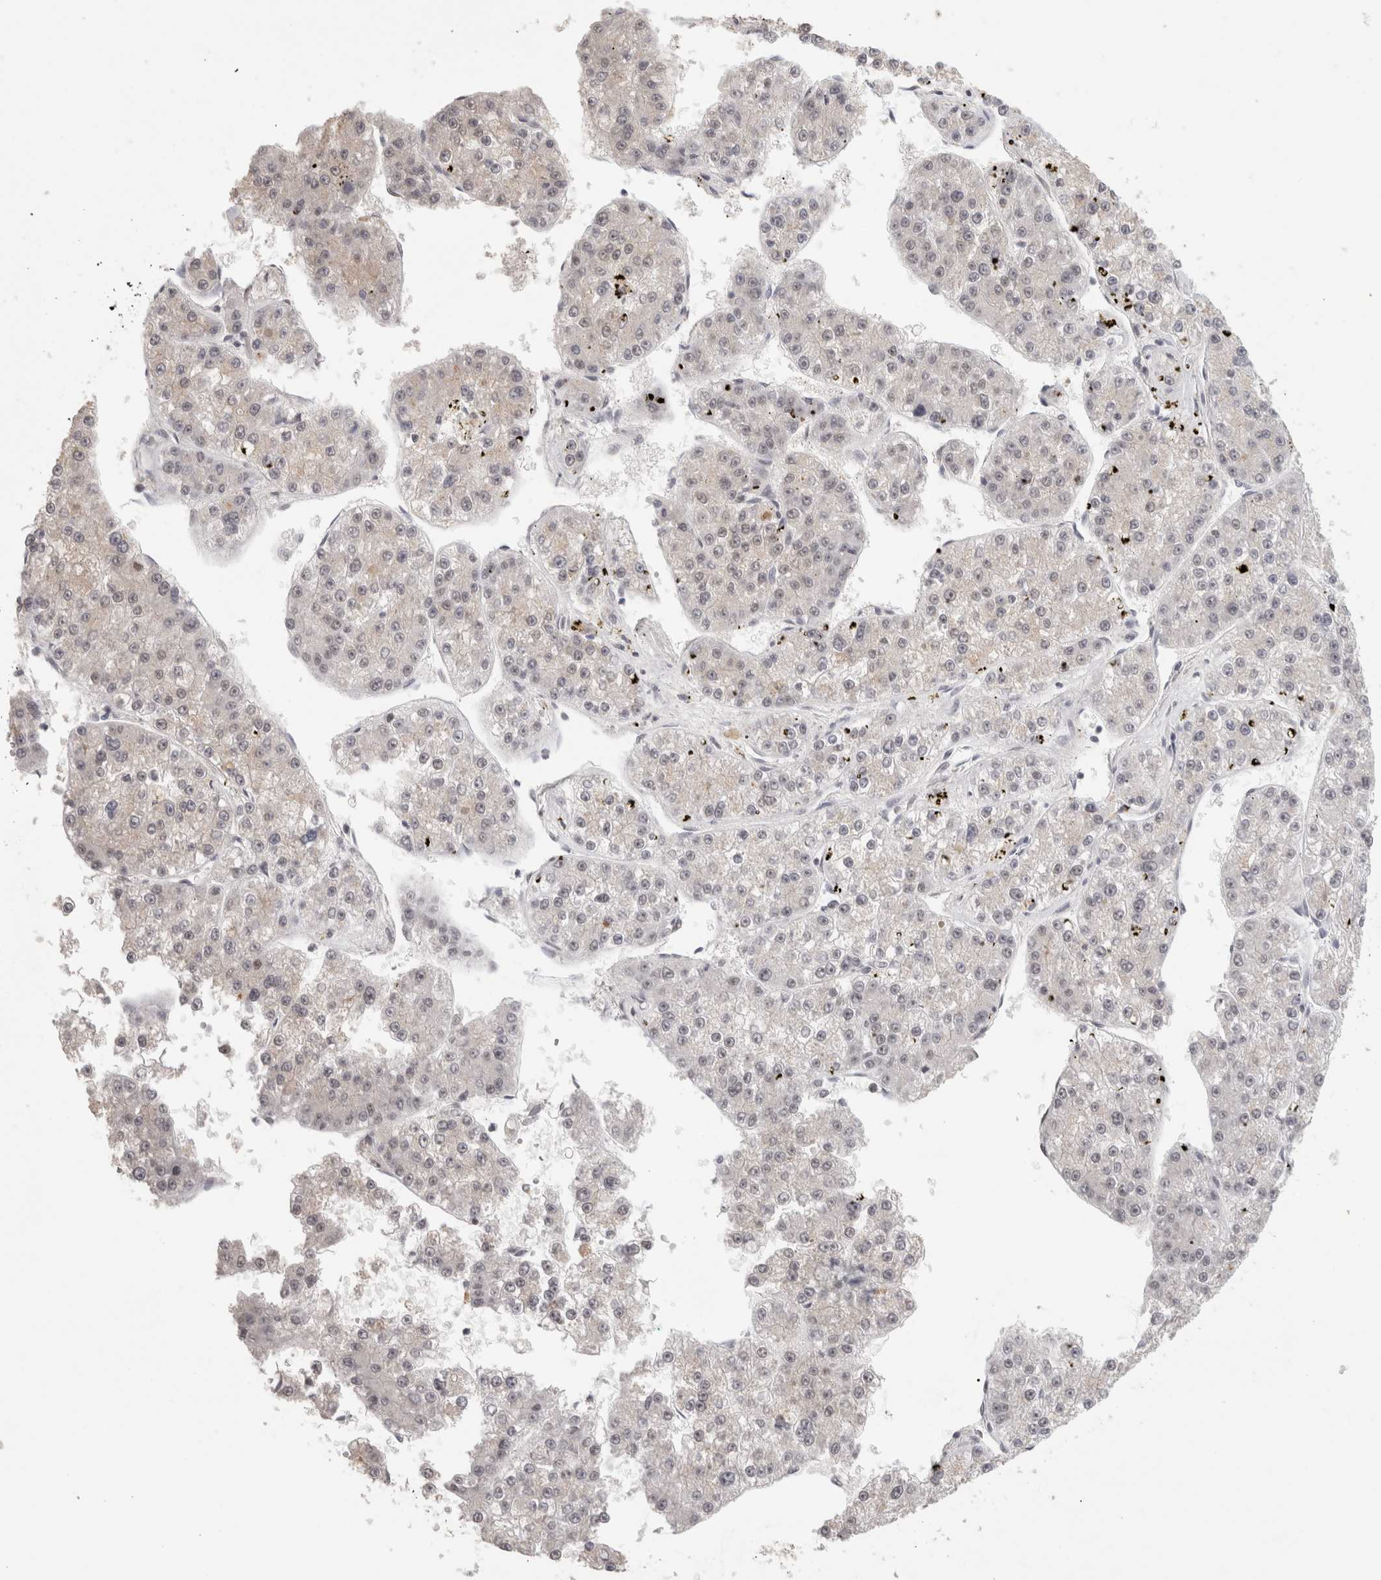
{"staining": {"intensity": "negative", "quantity": "none", "location": "none"}, "tissue": "liver cancer", "cell_type": "Tumor cells", "image_type": "cancer", "snomed": [{"axis": "morphology", "description": "Carcinoma, Hepatocellular, NOS"}, {"axis": "topography", "description": "Liver"}], "caption": "This is an immunohistochemistry (IHC) photomicrograph of liver cancer. There is no expression in tumor cells.", "gene": "ZNF830", "patient": {"sex": "female", "age": 73}}